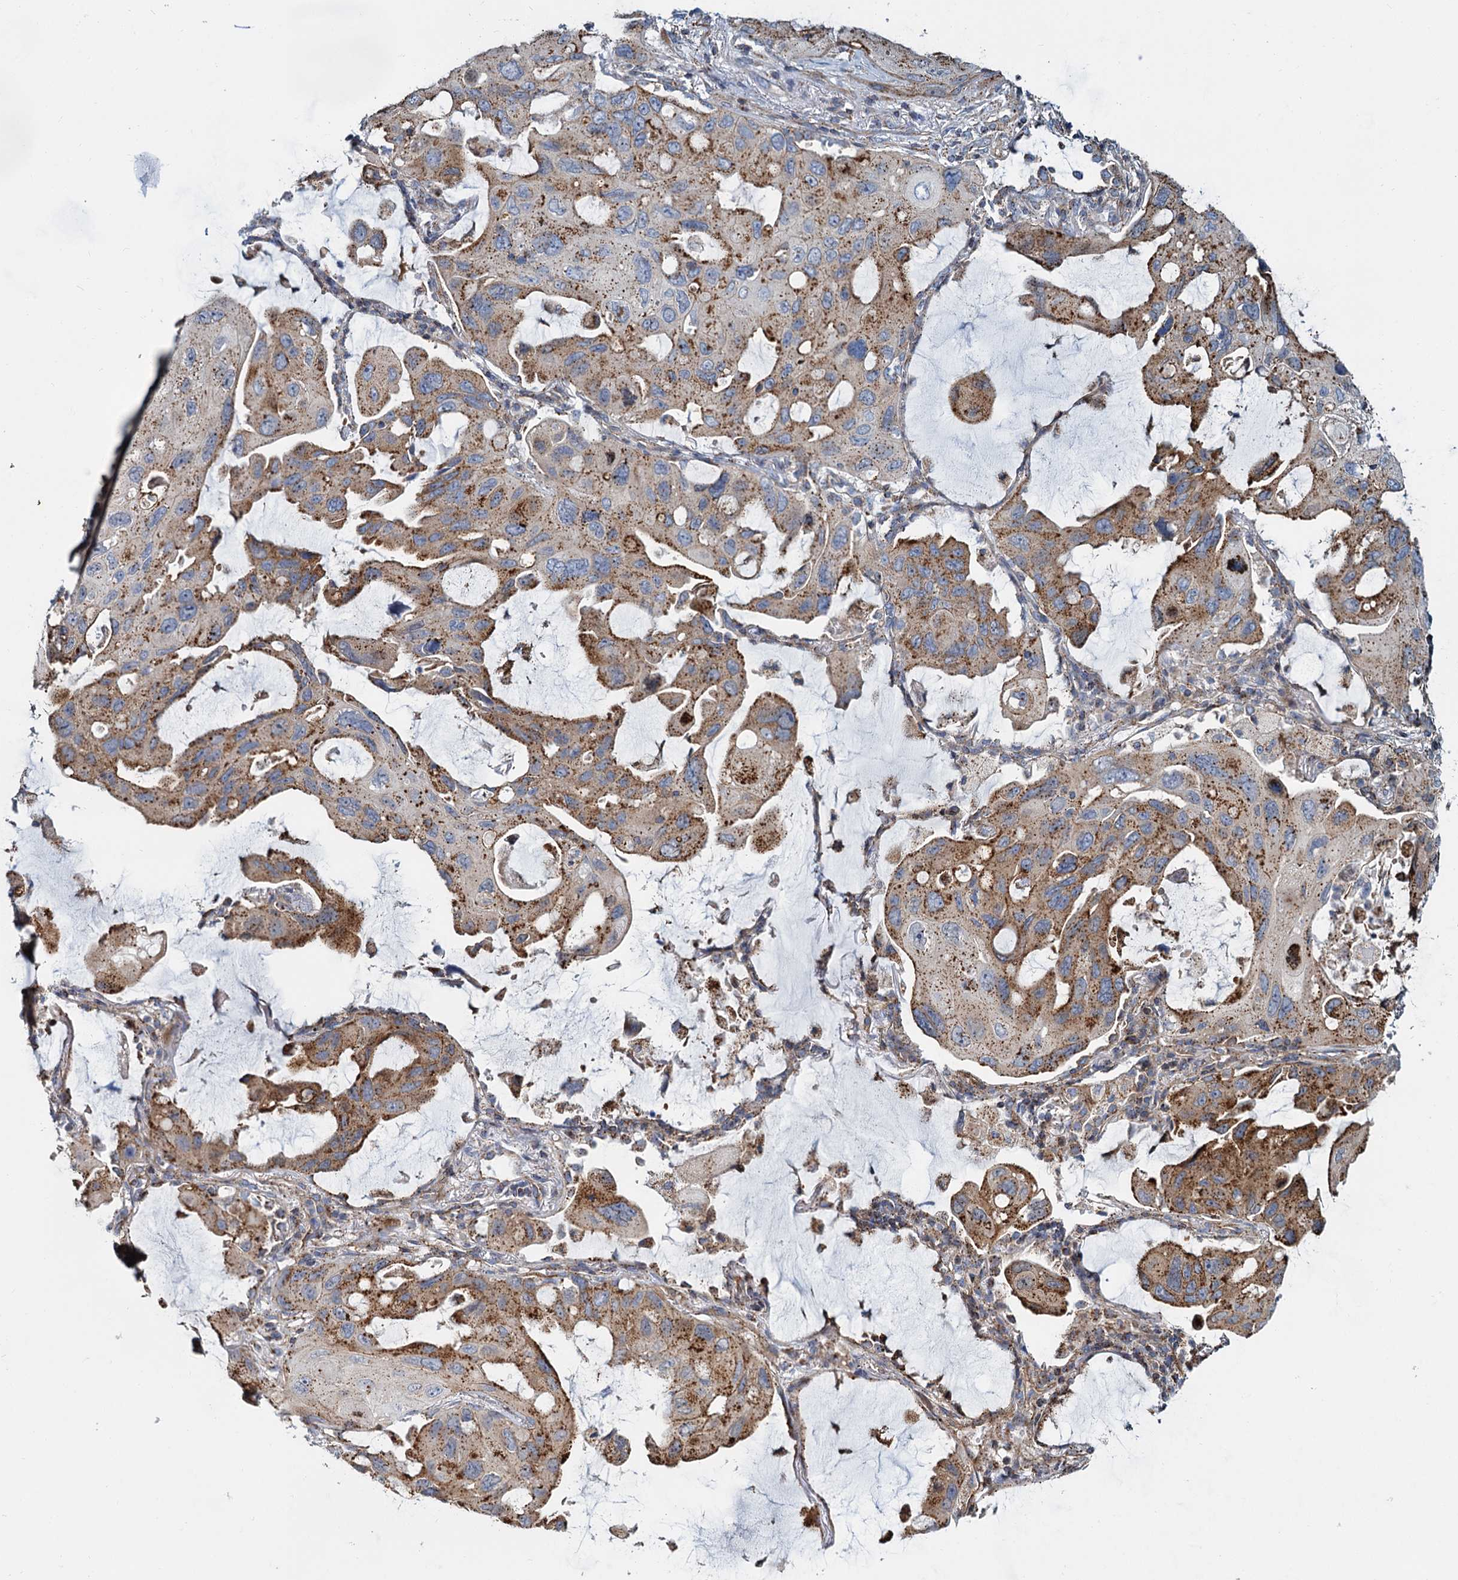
{"staining": {"intensity": "moderate", "quantity": ">75%", "location": "cytoplasmic/membranous"}, "tissue": "lung cancer", "cell_type": "Tumor cells", "image_type": "cancer", "snomed": [{"axis": "morphology", "description": "Squamous cell carcinoma, NOS"}, {"axis": "topography", "description": "Lung"}], "caption": "High-power microscopy captured an immunohistochemistry (IHC) histopathology image of lung cancer (squamous cell carcinoma), revealing moderate cytoplasmic/membranous expression in about >75% of tumor cells. (DAB (3,3'-diaminobenzidine) IHC with brightfield microscopy, high magnification).", "gene": "PSEN1", "patient": {"sex": "female", "age": 73}}